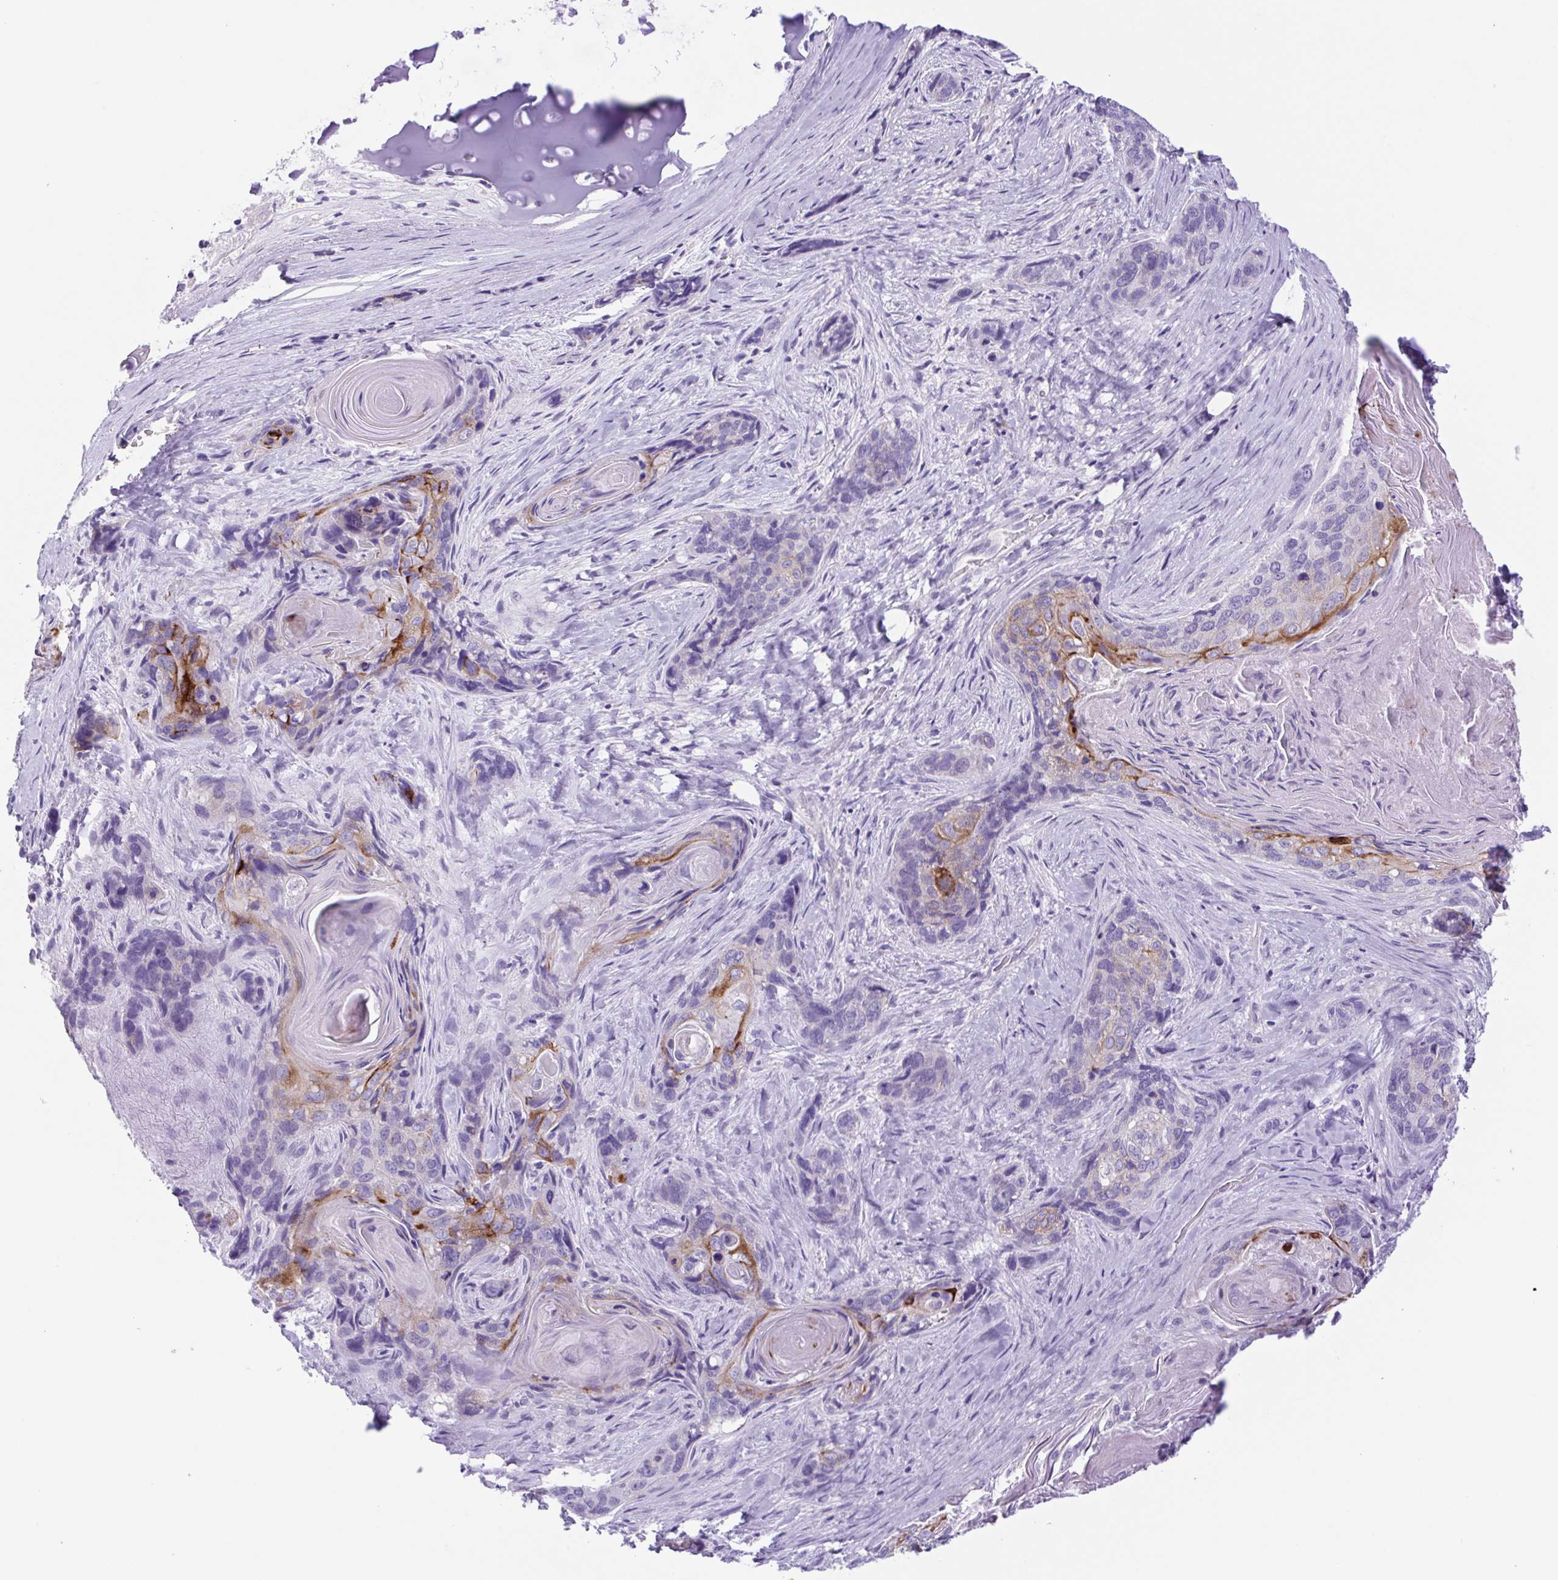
{"staining": {"intensity": "moderate", "quantity": "<25%", "location": "cytoplasmic/membranous"}, "tissue": "lung cancer", "cell_type": "Tumor cells", "image_type": "cancer", "snomed": [{"axis": "morphology", "description": "Squamous cell carcinoma, NOS"}, {"axis": "morphology", "description": "Squamous cell carcinoma, metastatic, NOS"}, {"axis": "topography", "description": "Lymph node"}, {"axis": "topography", "description": "Lung"}], "caption": "Tumor cells reveal low levels of moderate cytoplasmic/membranous expression in about <25% of cells in metastatic squamous cell carcinoma (lung).", "gene": "CDSN", "patient": {"sex": "male", "age": 41}}